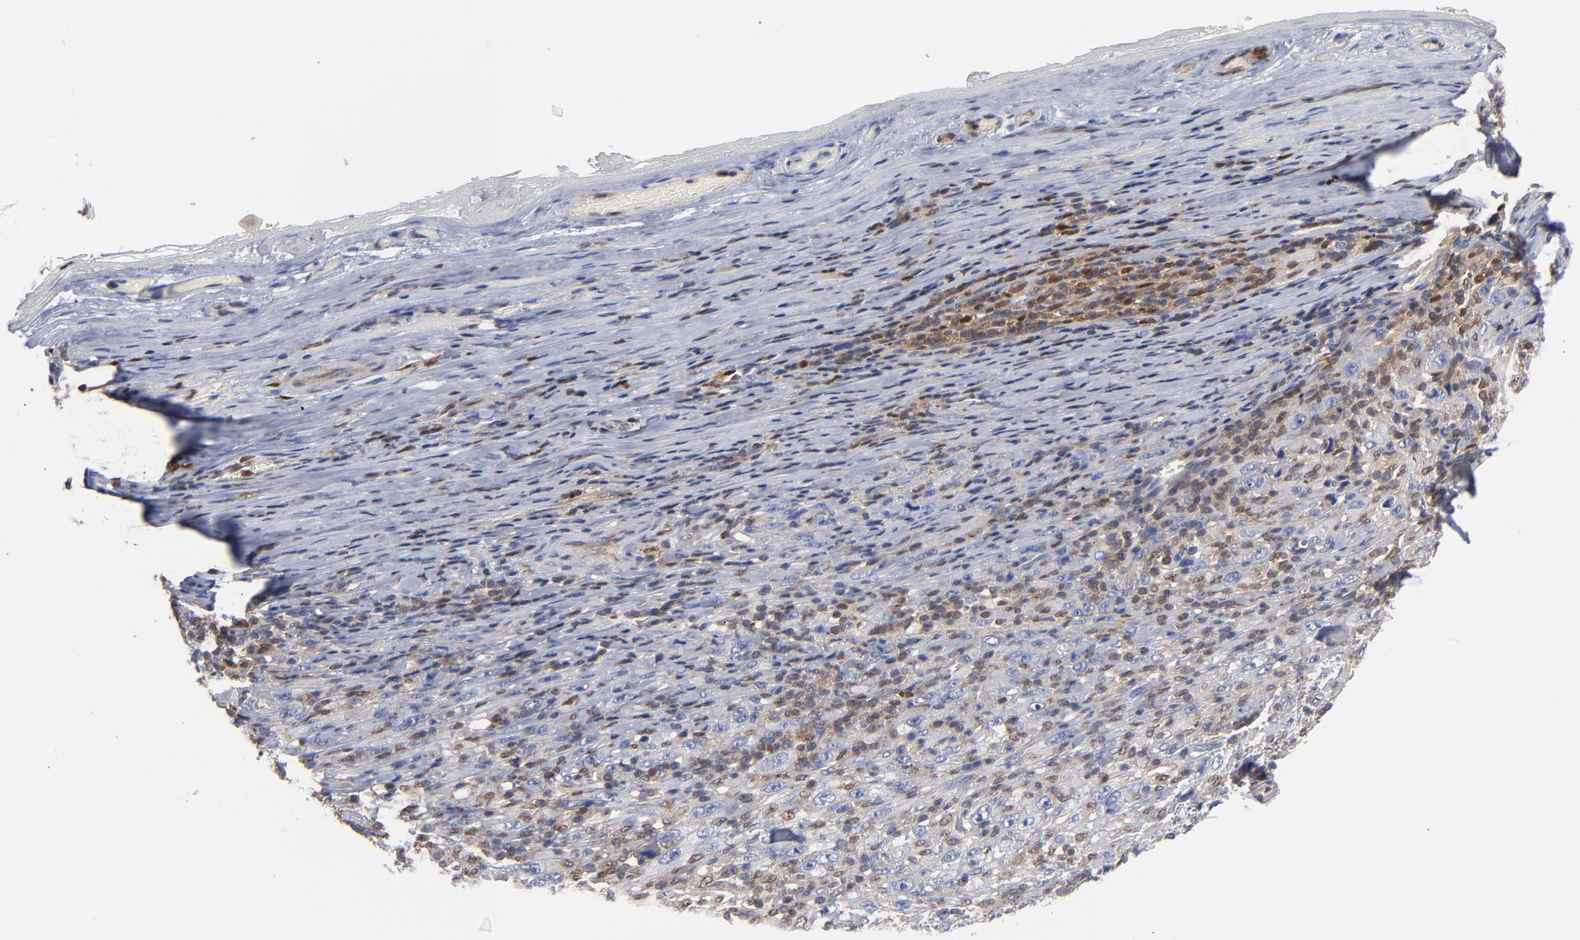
{"staining": {"intensity": "negative", "quantity": "none", "location": "none"}, "tissue": "melanoma", "cell_type": "Tumor cells", "image_type": "cancer", "snomed": [{"axis": "morphology", "description": "Malignant melanoma, Metastatic site"}, {"axis": "topography", "description": "Skin"}], "caption": "High magnification brightfield microscopy of melanoma stained with DAB (brown) and counterstained with hematoxylin (blue): tumor cells show no significant expression.", "gene": "ARHGEF6", "patient": {"sex": "female", "age": 56}}